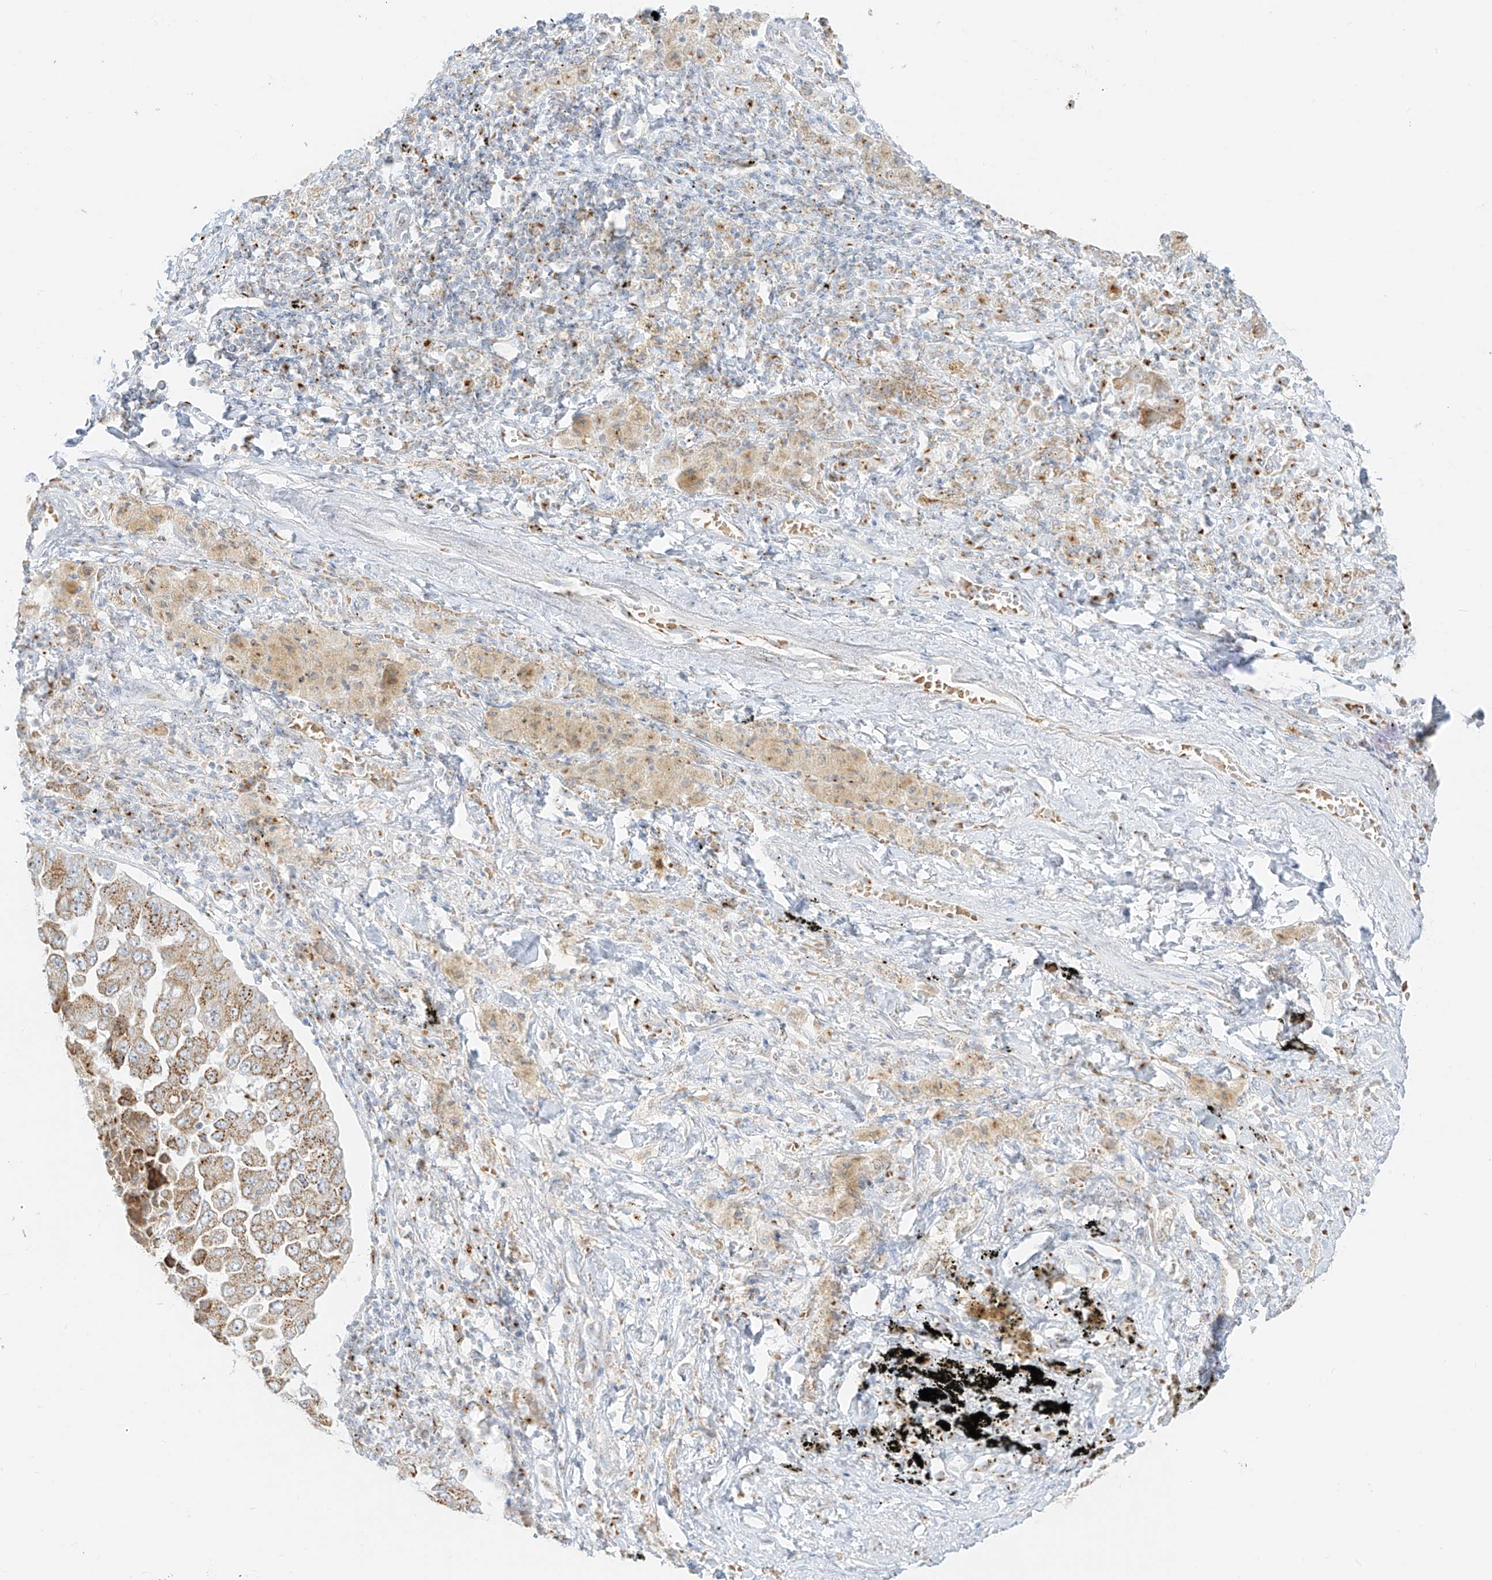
{"staining": {"intensity": "moderate", "quantity": ">75%", "location": "cytoplasmic/membranous"}, "tissue": "lung cancer", "cell_type": "Tumor cells", "image_type": "cancer", "snomed": [{"axis": "morphology", "description": "Adenocarcinoma, NOS"}, {"axis": "topography", "description": "Lung"}], "caption": "Immunohistochemistry (IHC) photomicrograph of lung cancer stained for a protein (brown), which demonstrates medium levels of moderate cytoplasmic/membranous positivity in approximately >75% of tumor cells.", "gene": "TMEM87B", "patient": {"sex": "female", "age": 51}}